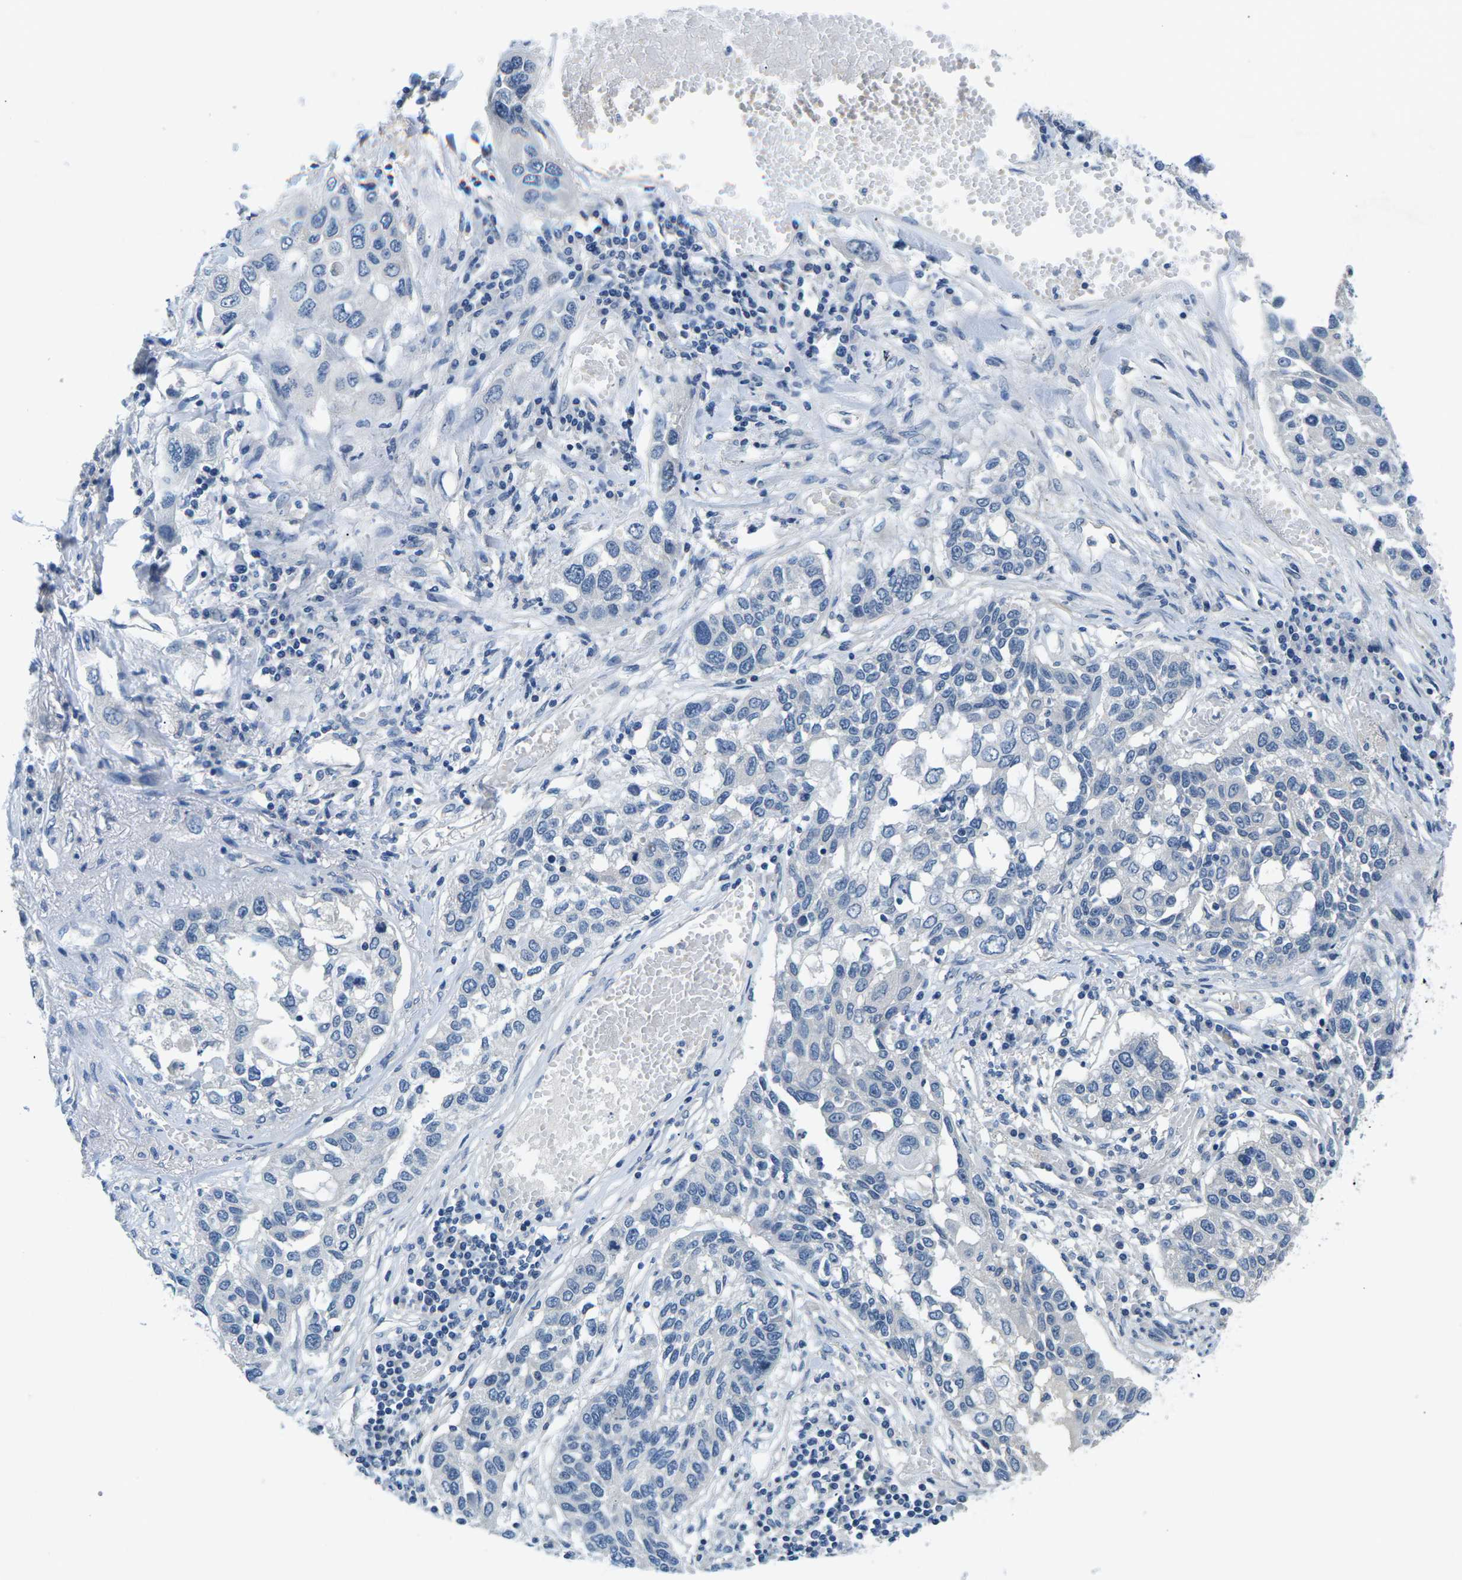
{"staining": {"intensity": "negative", "quantity": "none", "location": "none"}, "tissue": "lung cancer", "cell_type": "Tumor cells", "image_type": "cancer", "snomed": [{"axis": "morphology", "description": "Squamous cell carcinoma, NOS"}, {"axis": "topography", "description": "Lung"}], "caption": "DAB (3,3'-diaminobenzidine) immunohistochemical staining of lung cancer (squamous cell carcinoma) exhibits no significant expression in tumor cells.", "gene": "TSPAN2", "patient": {"sex": "male", "age": 71}}